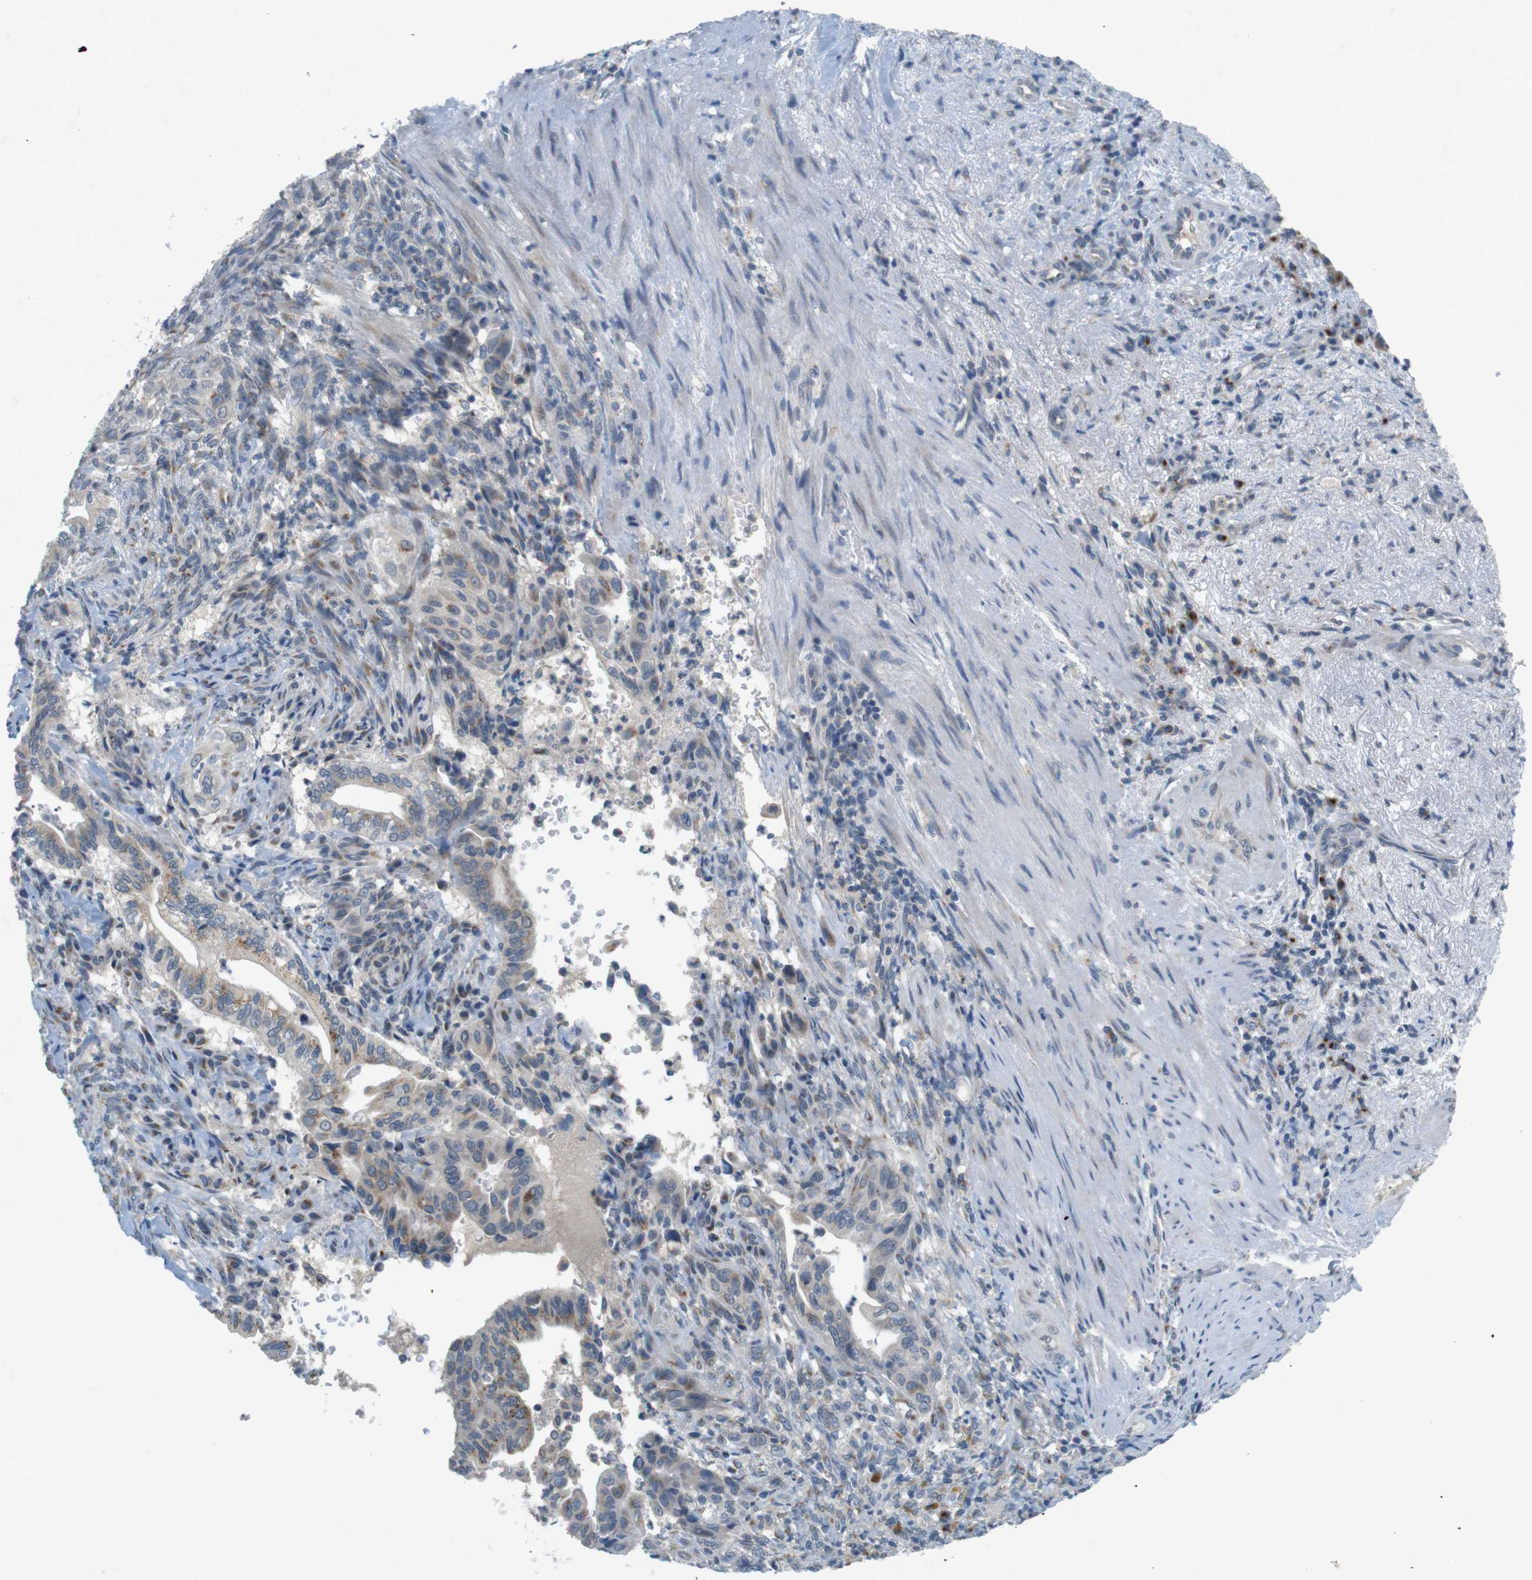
{"staining": {"intensity": "weak", "quantity": "25%-75%", "location": "cytoplasmic/membranous"}, "tissue": "liver cancer", "cell_type": "Tumor cells", "image_type": "cancer", "snomed": [{"axis": "morphology", "description": "Cholangiocarcinoma"}, {"axis": "topography", "description": "Liver"}], "caption": "Liver cancer was stained to show a protein in brown. There is low levels of weak cytoplasmic/membranous positivity in approximately 25%-75% of tumor cells. The staining was performed using DAB to visualize the protein expression in brown, while the nuclei were stained in blue with hematoxylin (Magnification: 20x).", "gene": "YIPF3", "patient": {"sex": "female", "age": 67}}